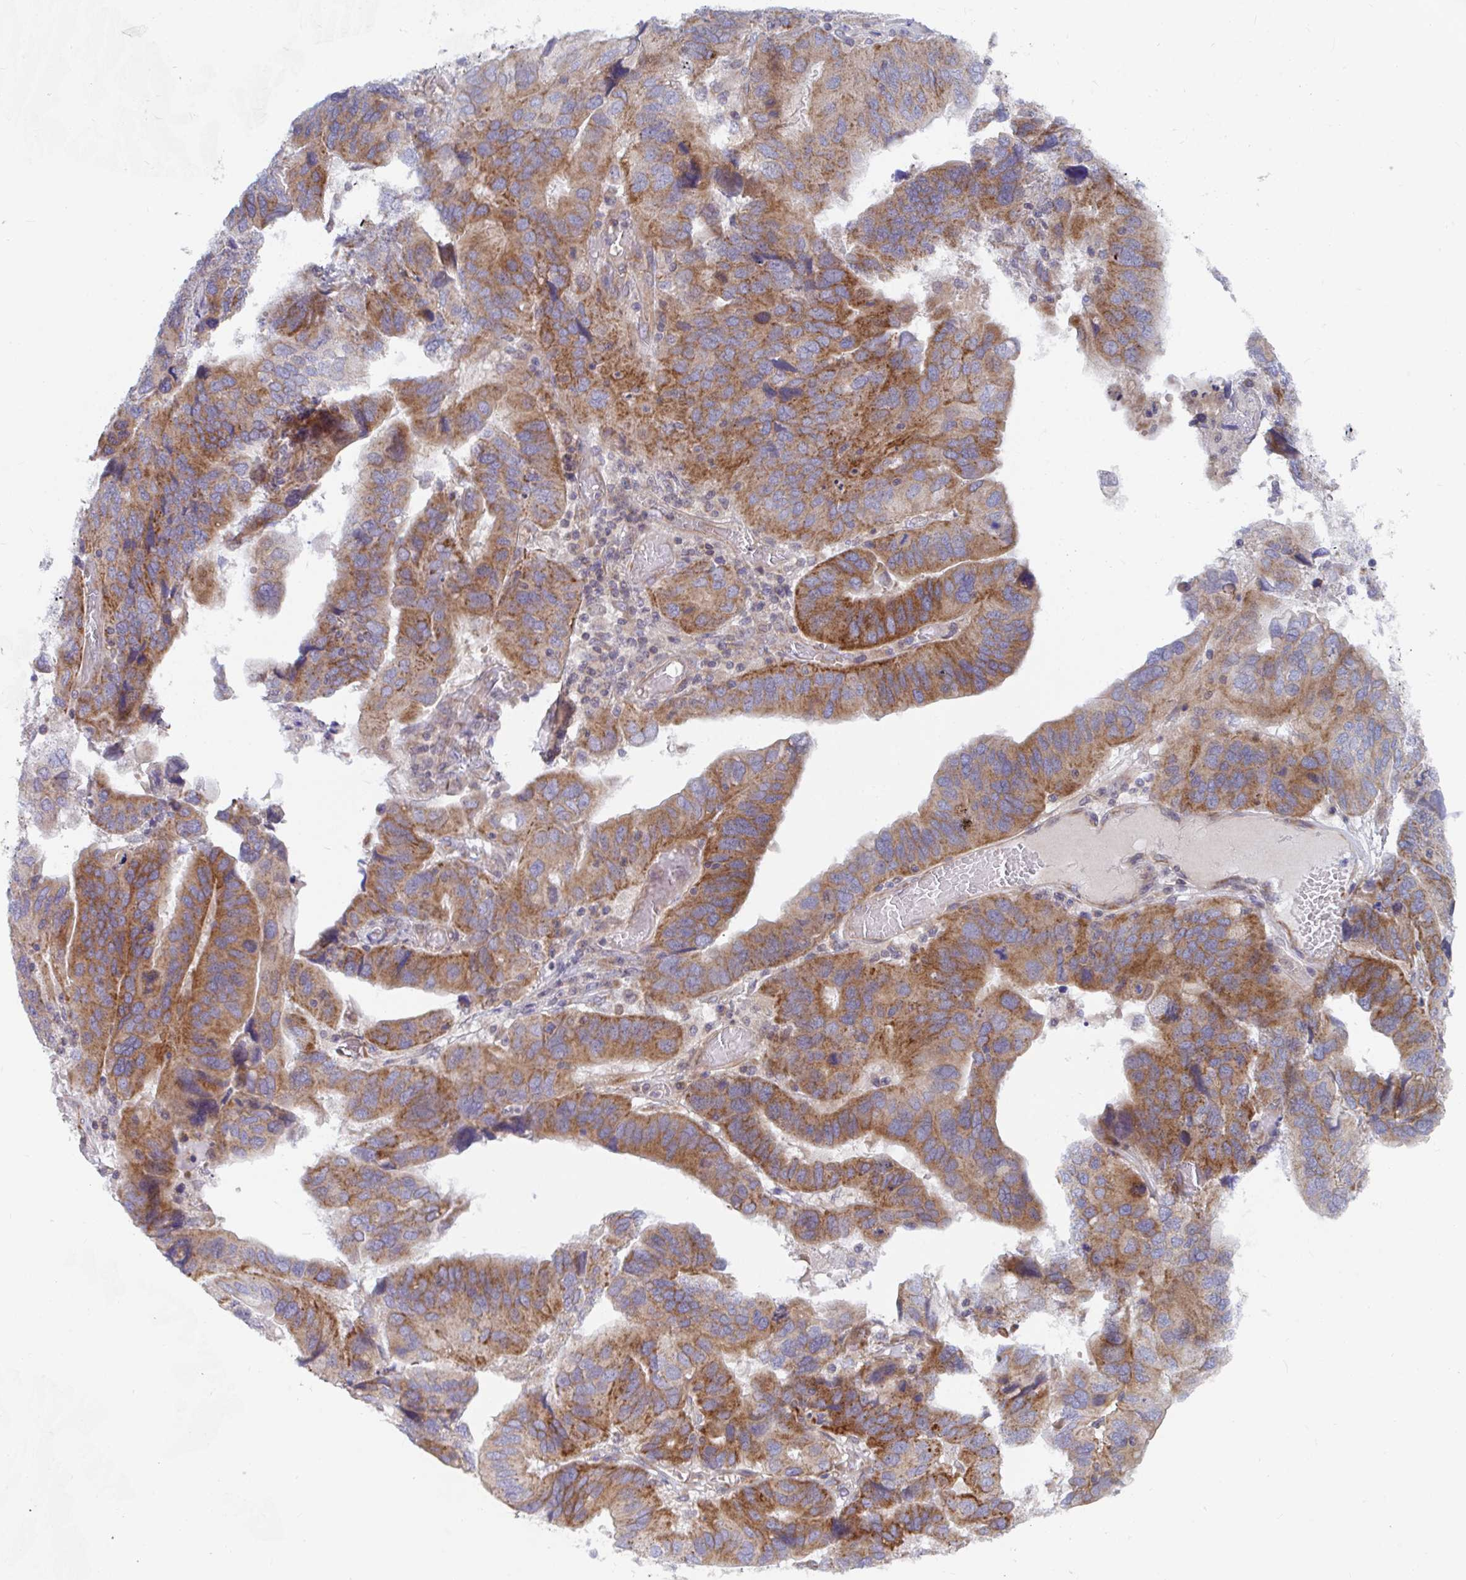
{"staining": {"intensity": "moderate", "quantity": ">75%", "location": "cytoplasmic/membranous"}, "tissue": "ovarian cancer", "cell_type": "Tumor cells", "image_type": "cancer", "snomed": [{"axis": "morphology", "description": "Cystadenocarcinoma, serous, NOS"}, {"axis": "topography", "description": "Ovary"}], "caption": "Protein expression analysis of serous cystadenocarcinoma (ovarian) shows moderate cytoplasmic/membranous positivity in approximately >75% of tumor cells.", "gene": "EIF1AD", "patient": {"sex": "female", "age": 79}}